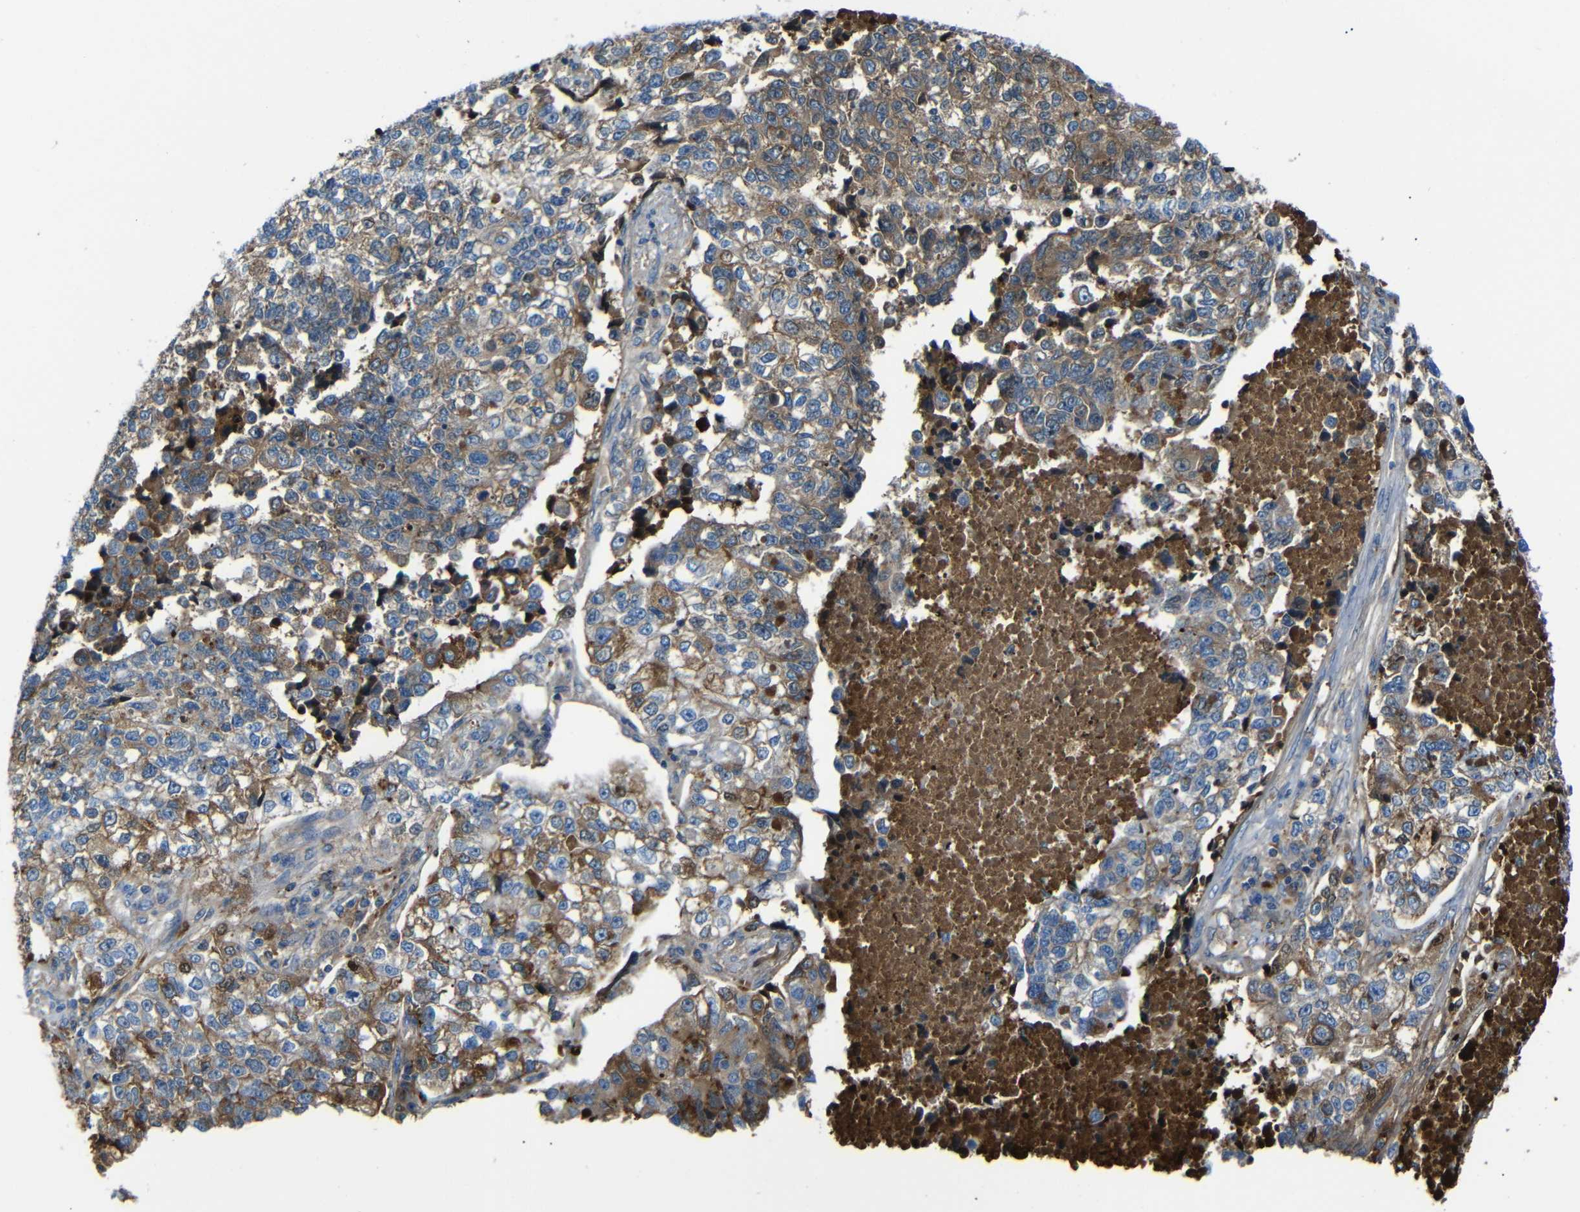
{"staining": {"intensity": "moderate", "quantity": "25%-75%", "location": "cytoplasmic/membranous"}, "tissue": "lung cancer", "cell_type": "Tumor cells", "image_type": "cancer", "snomed": [{"axis": "morphology", "description": "Adenocarcinoma, NOS"}, {"axis": "topography", "description": "Lung"}], "caption": "Immunohistochemistry (DAB) staining of lung adenocarcinoma reveals moderate cytoplasmic/membranous protein expression in about 25%-75% of tumor cells.", "gene": "SERPINA1", "patient": {"sex": "male", "age": 49}}